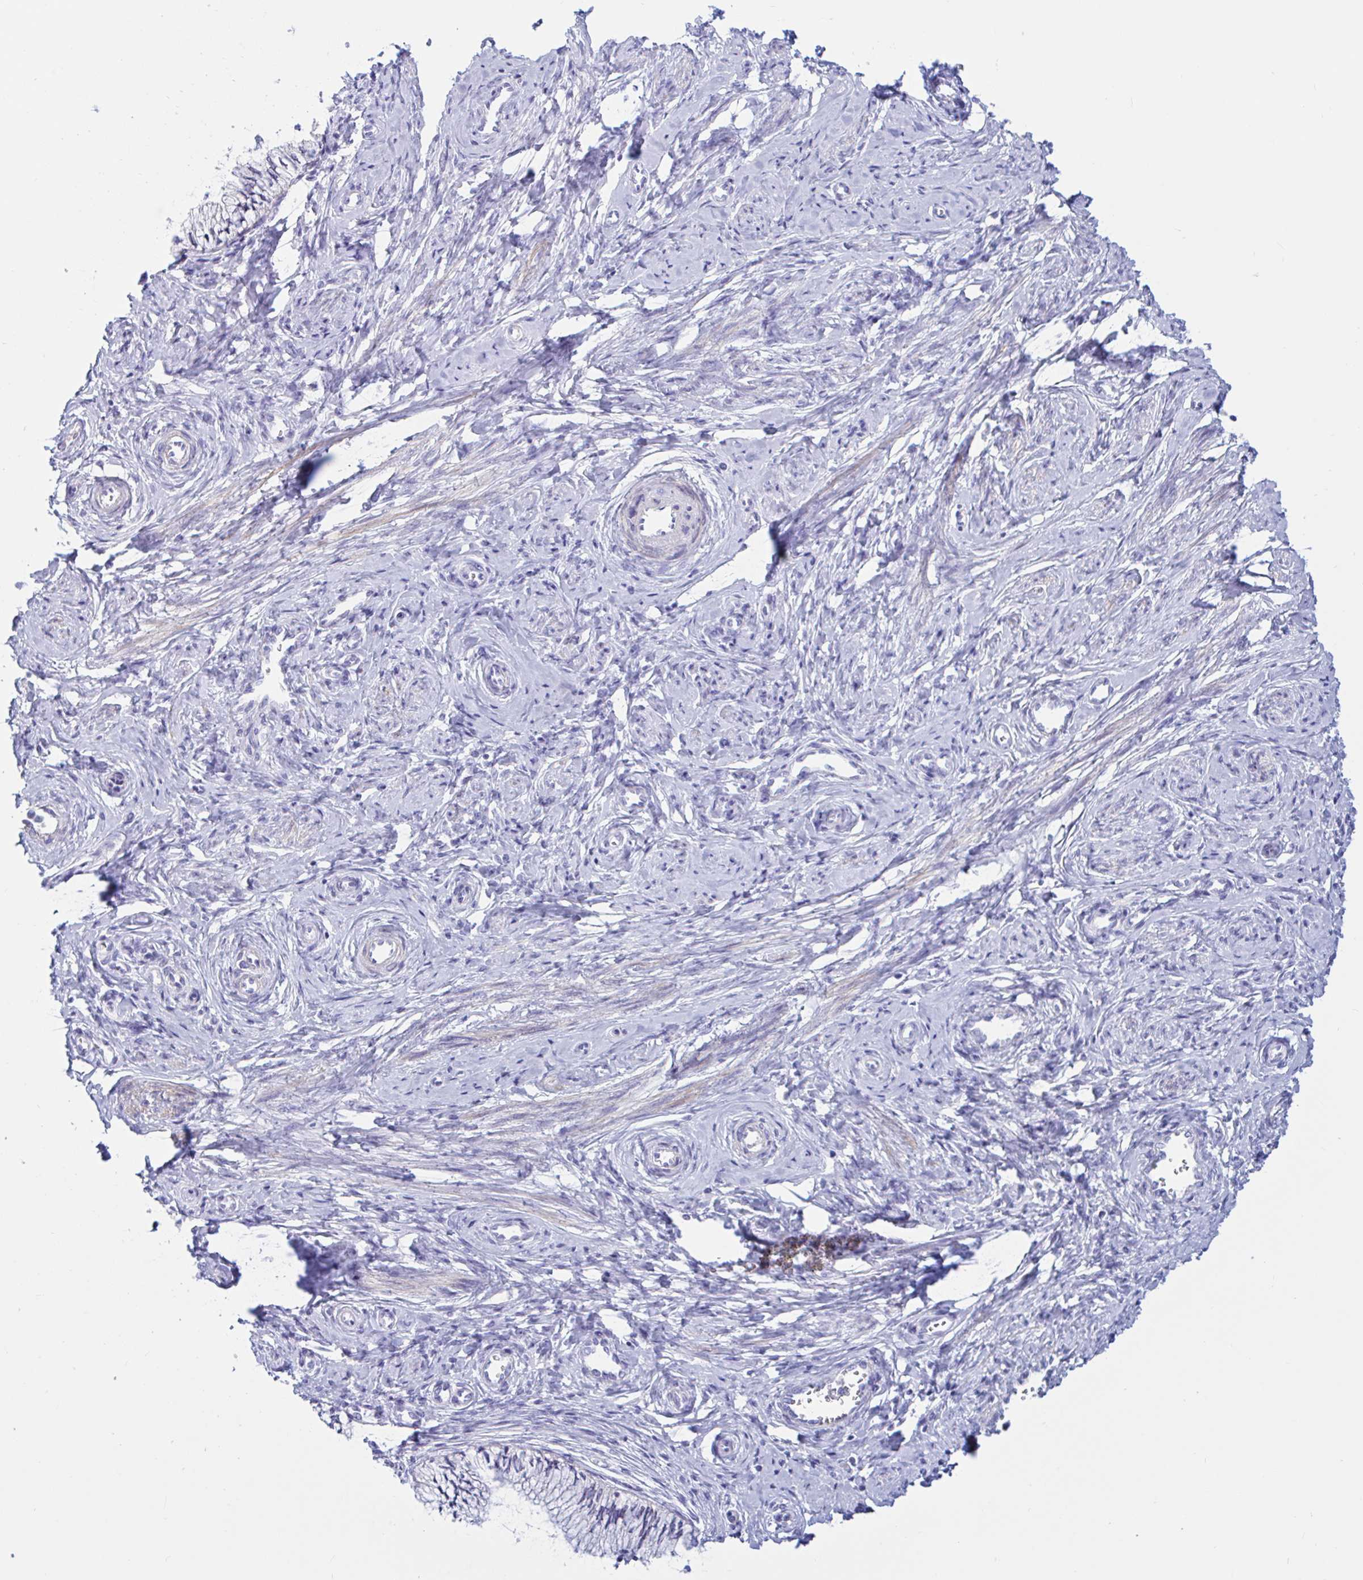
{"staining": {"intensity": "negative", "quantity": "none", "location": "none"}, "tissue": "cervix", "cell_type": "Glandular cells", "image_type": "normal", "snomed": [{"axis": "morphology", "description": "Normal tissue, NOS"}, {"axis": "topography", "description": "Cervix"}], "caption": "Glandular cells show no significant positivity in normal cervix. The staining was performed using DAB (3,3'-diaminobenzidine) to visualize the protein expression in brown, while the nuclei were stained in blue with hematoxylin (Magnification: 20x).", "gene": "ENSG00000271254", "patient": {"sex": "female", "age": 24}}